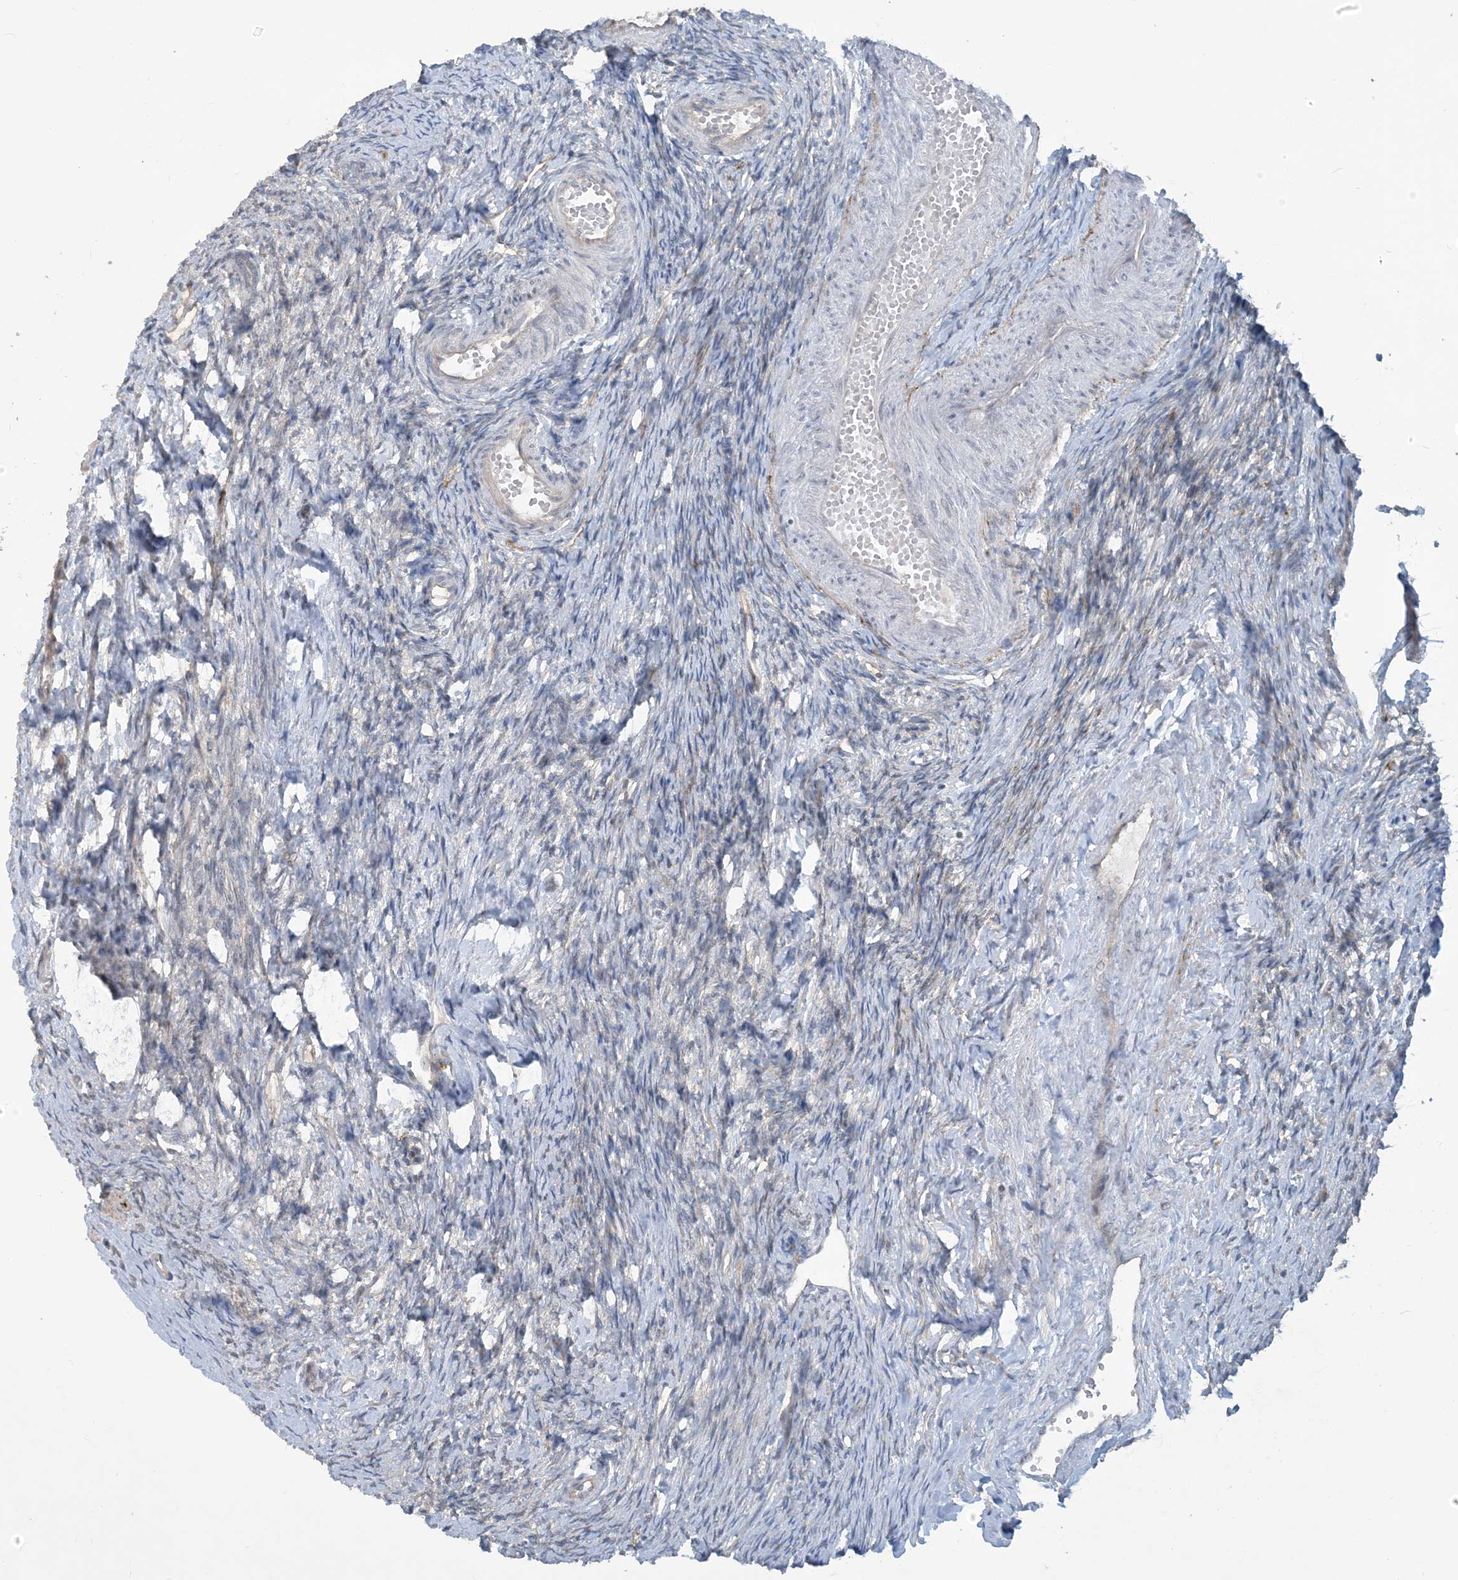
{"staining": {"intensity": "negative", "quantity": "none", "location": "none"}, "tissue": "ovary", "cell_type": "Ovarian stroma cells", "image_type": "normal", "snomed": [{"axis": "morphology", "description": "Normal tissue, NOS"}, {"axis": "morphology", "description": "Cyst, NOS"}, {"axis": "topography", "description": "Ovary"}], "caption": "The image shows no staining of ovarian stroma cells in benign ovary.", "gene": "CDS1", "patient": {"sex": "female", "age": 33}}